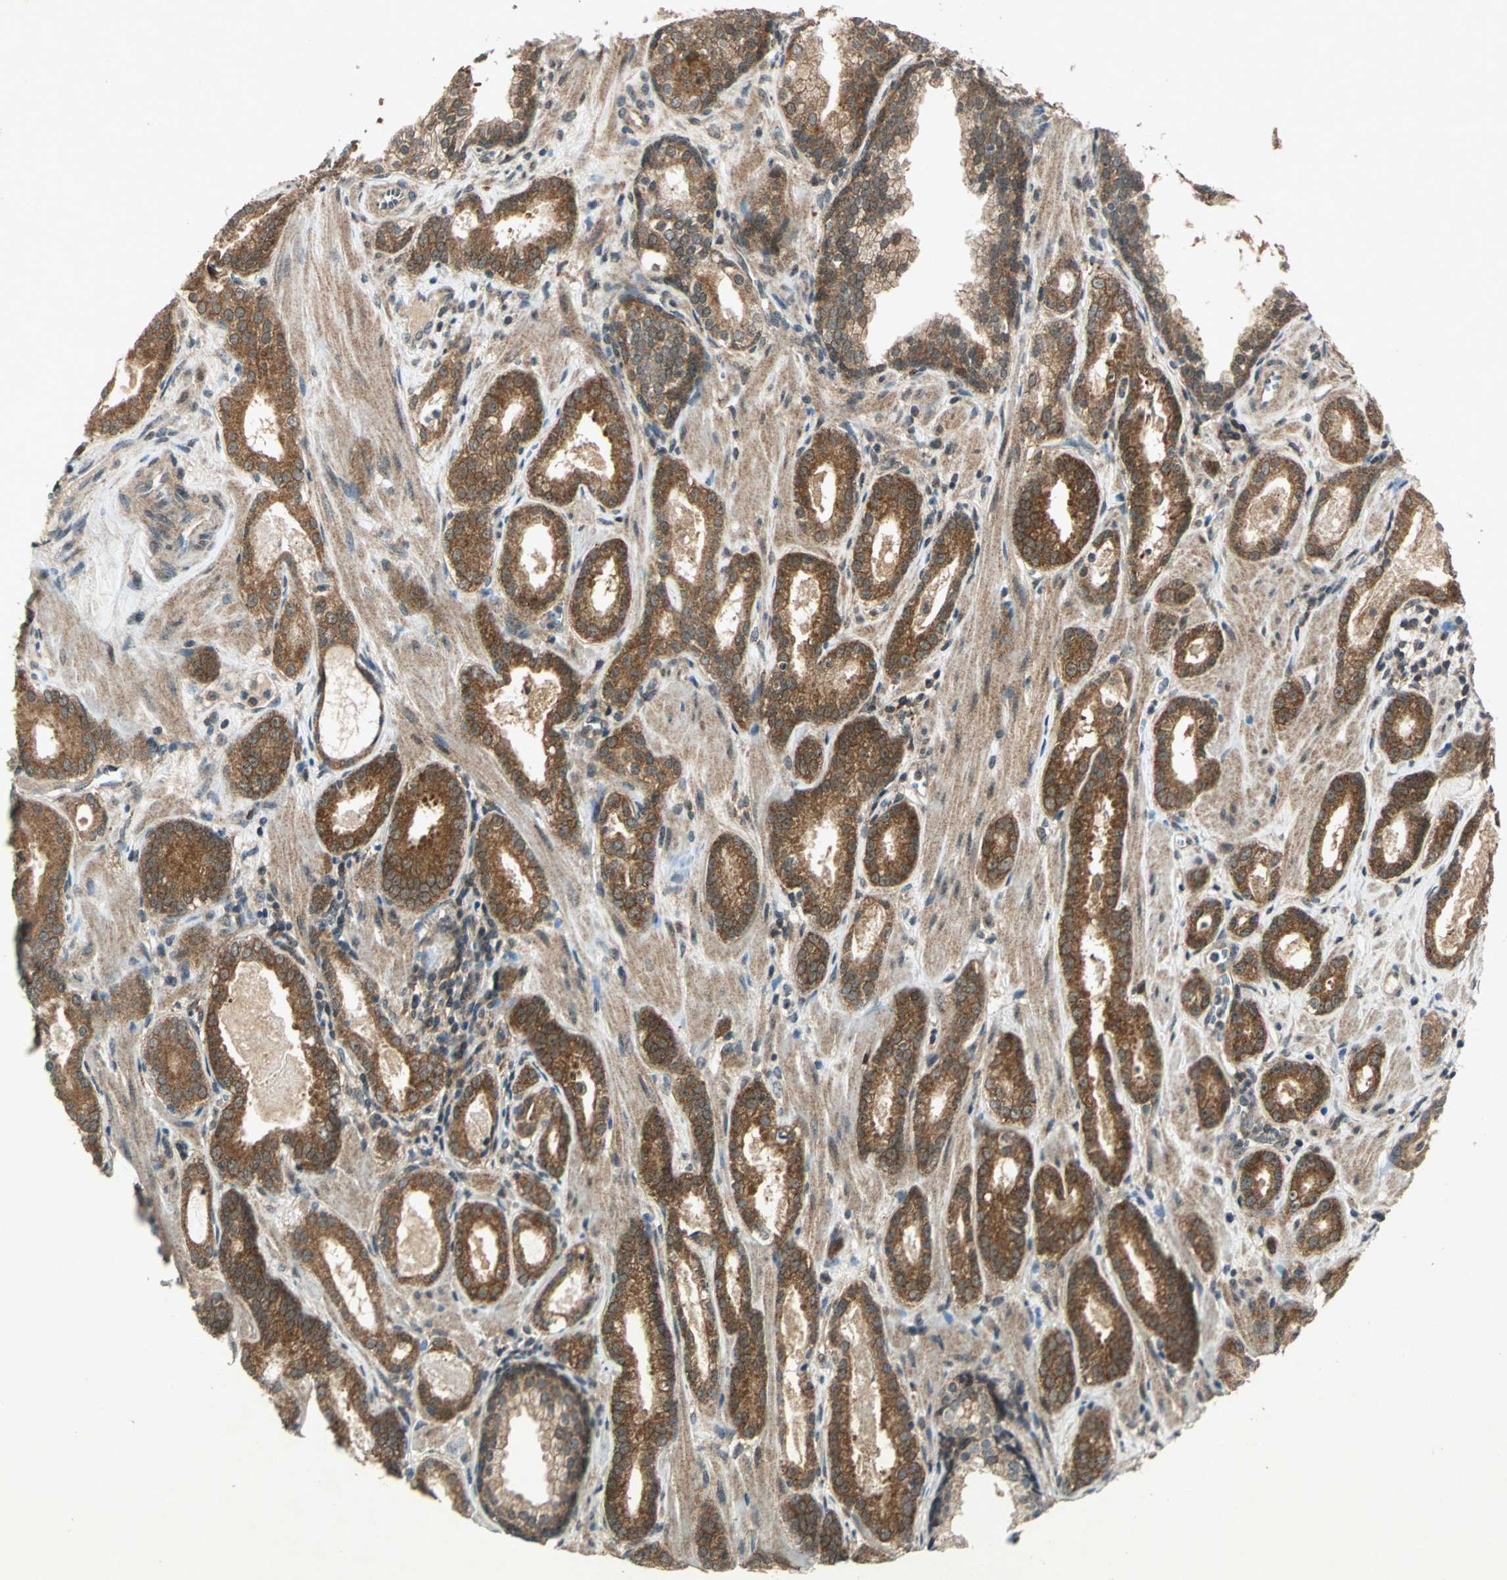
{"staining": {"intensity": "strong", "quantity": ">75%", "location": "cytoplasmic/membranous"}, "tissue": "prostate cancer", "cell_type": "Tumor cells", "image_type": "cancer", "snomed": [{"axis": "morphology", "description": "Adenocarcinoma, Low grade"}, {"axis": "topography", "description": "Prostate"}], "caption": "Protein staining displays strong cytoplasmic/membranous staining in about >75% of tumor cells in prostate adenocarcinoma (low-grade).", "gene": "AHSA1", "patient": {"sex": "male", "age": 57}}